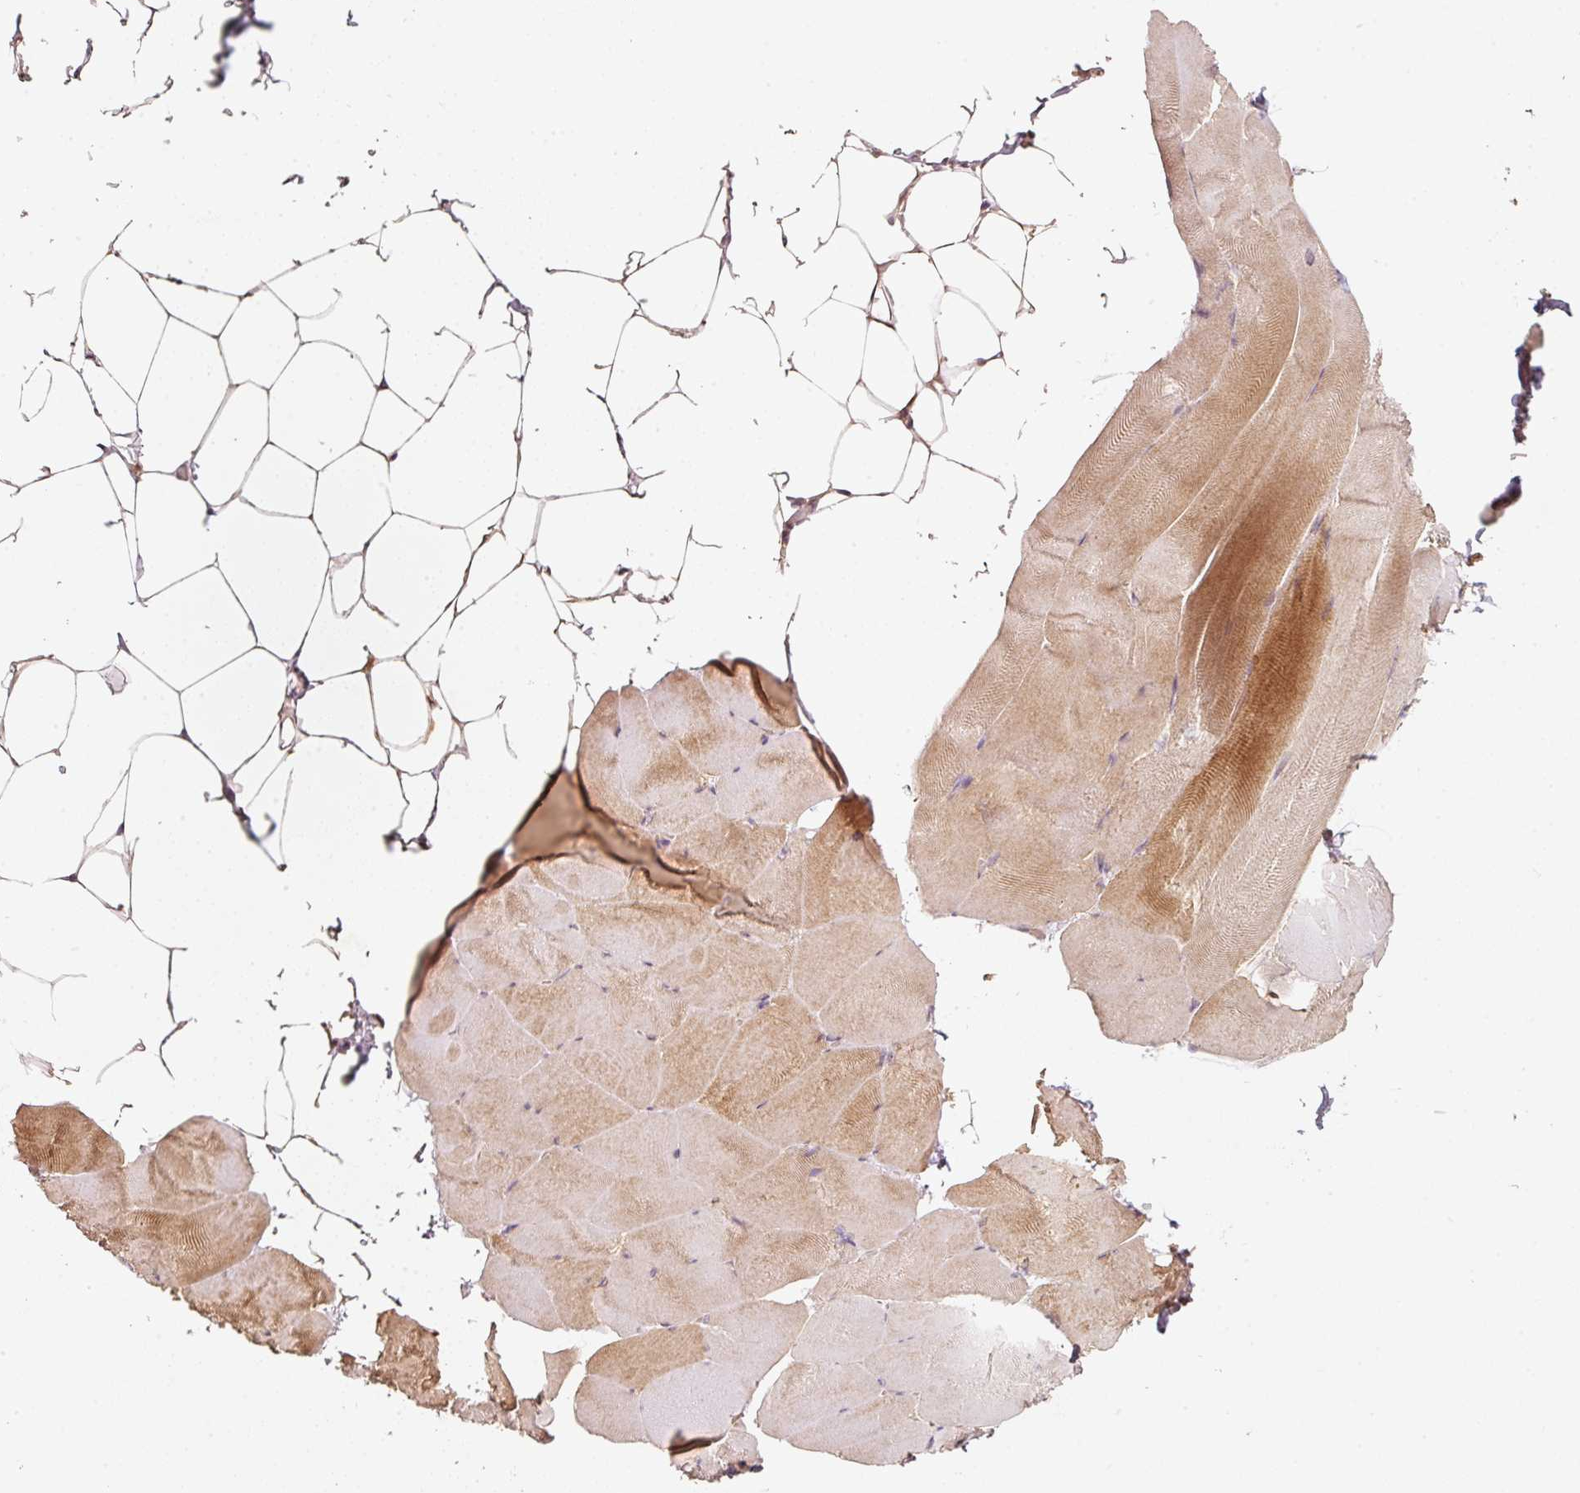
{"staining": {"intensity": "moderate", "quantity": "25%-75%", "location": "cytoplasmic/membranous"}, "tissue": "skeletal muscle", "cell_type": "Myocytes", "image_type": "normal", "snomed": [{"axis": "morphology", "description": "Normal tissue, NOS"}, {"axis": "topography", "description": "Skeletal muscle"}], "caption": "An IHC micrograph of unremarkable tissue is shown. Protein staining in brown shows moderate cytoplasmic/membranous positivity in skeletal muscle within myocytes. The staining was performed using DAB, with brown indicating positive protein expression. Nuclei are stained blue with hematoxylin.", "gene": "RRAS2", "patient": {"sex": "female", "age": 64}}